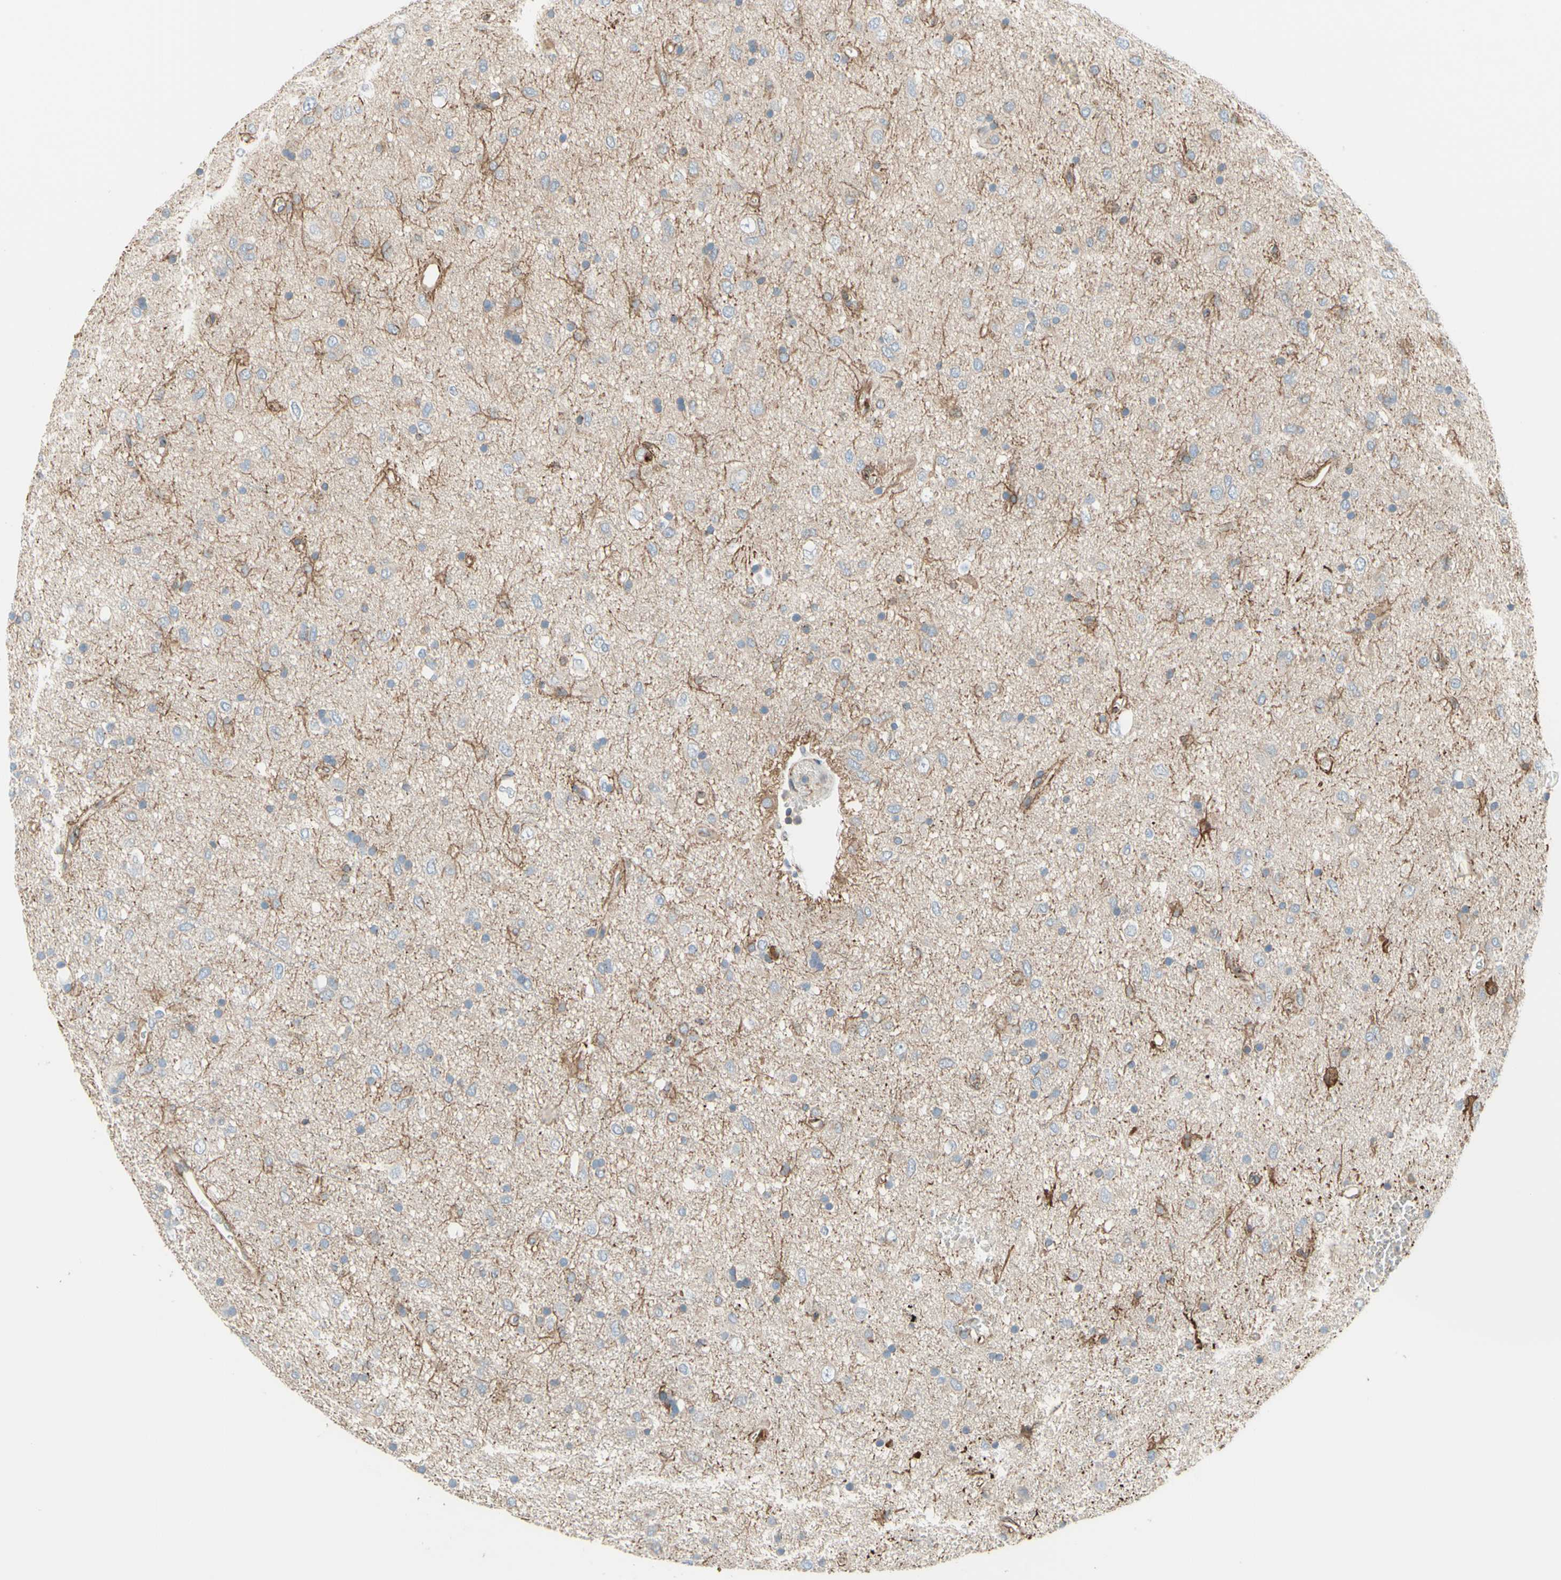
{"staining": {"intensity": "negative", "quantity": "none", "location": "none"}, "tissue": "glioma", "cell_type": "Tumor cells", "image_type": "cancer", "snomed": [{"axis": "morphology", "description": "Glioma, malignant, Low grade"}, {"axis": "topography", "description": "Brain"}], "caption": "Immunohistochemistry (IHC) of low-grade glioma (malignant) reveals no staining in tumor cells.", "gene": "TRAF2", "patient": {"sex": "male", "age": 77}}